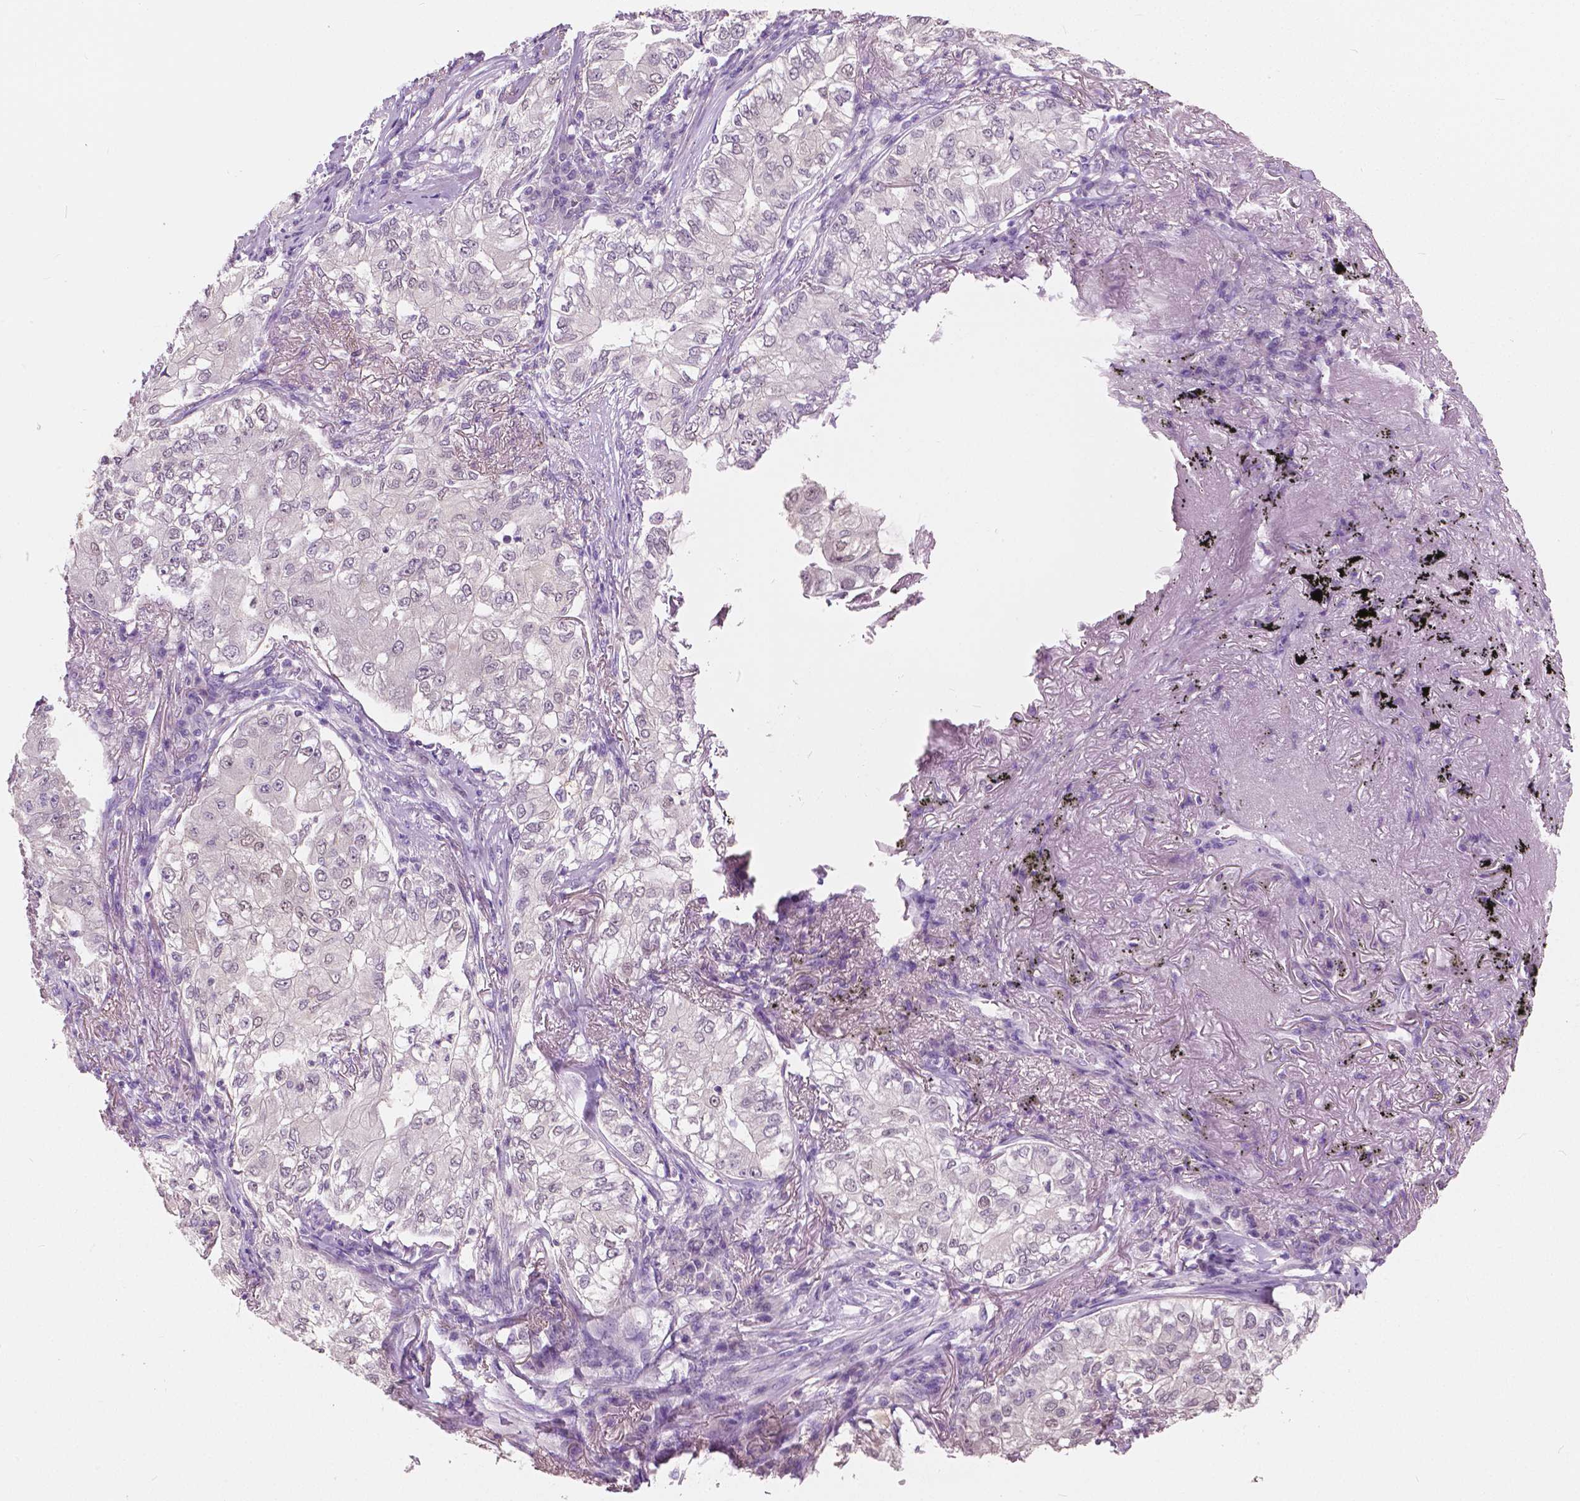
{"staining": {"intensity": "negative", "quantity": "none", "location": "none"}, "tissue": "lung cancer", "cell_type": "Tumor cells", "image_type": "cancer", "snomed": [{"axis": "morphology", "description": "Adenocarcinoma, NOS"}, {"axis": "topography", "description": "Lung"}], "caption": "An image of human adenocarcinoma (lung) is negative for staining in tumor cells. (Brightfield microscopy of DAB immunohistochemistry (IHC) at high magnification).", "gene": "TKFC", "patient": {"sex": "female", "age": 73}}